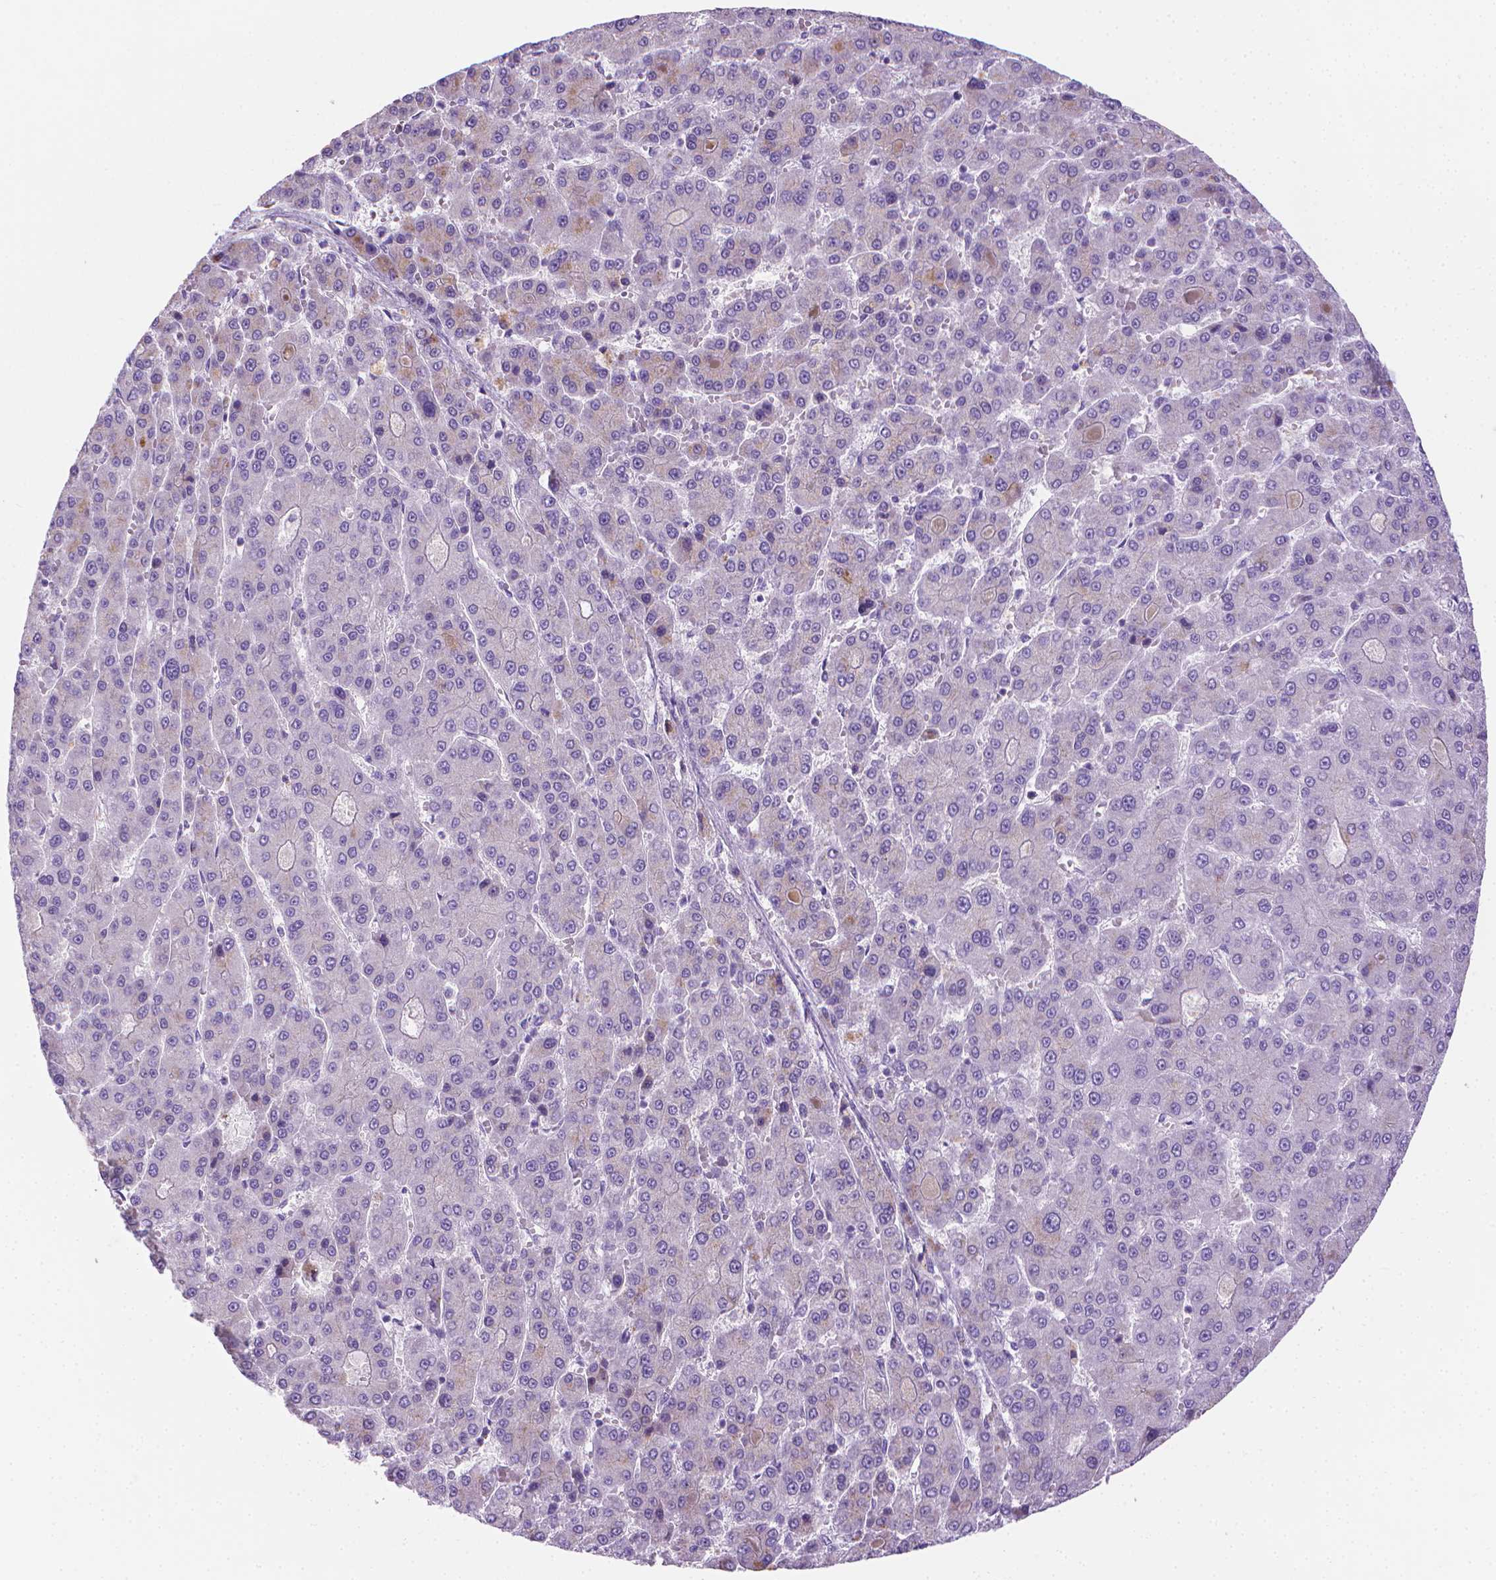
{"staining": {"intensity": "negative", "quantity": "none", "location": "none"}, "tissue": "liver cancer", "cell_type": "Tumor cells", "image_type": "cancer", "snomed": [{"axis": "morphology", "description": "Carcinoma, Hepatocellular, NOS"}, {"axis": "topography", "description": "Liver"}], "caption": "Immunohistochemistry (IHC) of human hepatocellular carcinoma (liver) reveals no staining in tumor cells.", "gene": "SPAG6", "patient": {"sex": "male", "age": 70}}